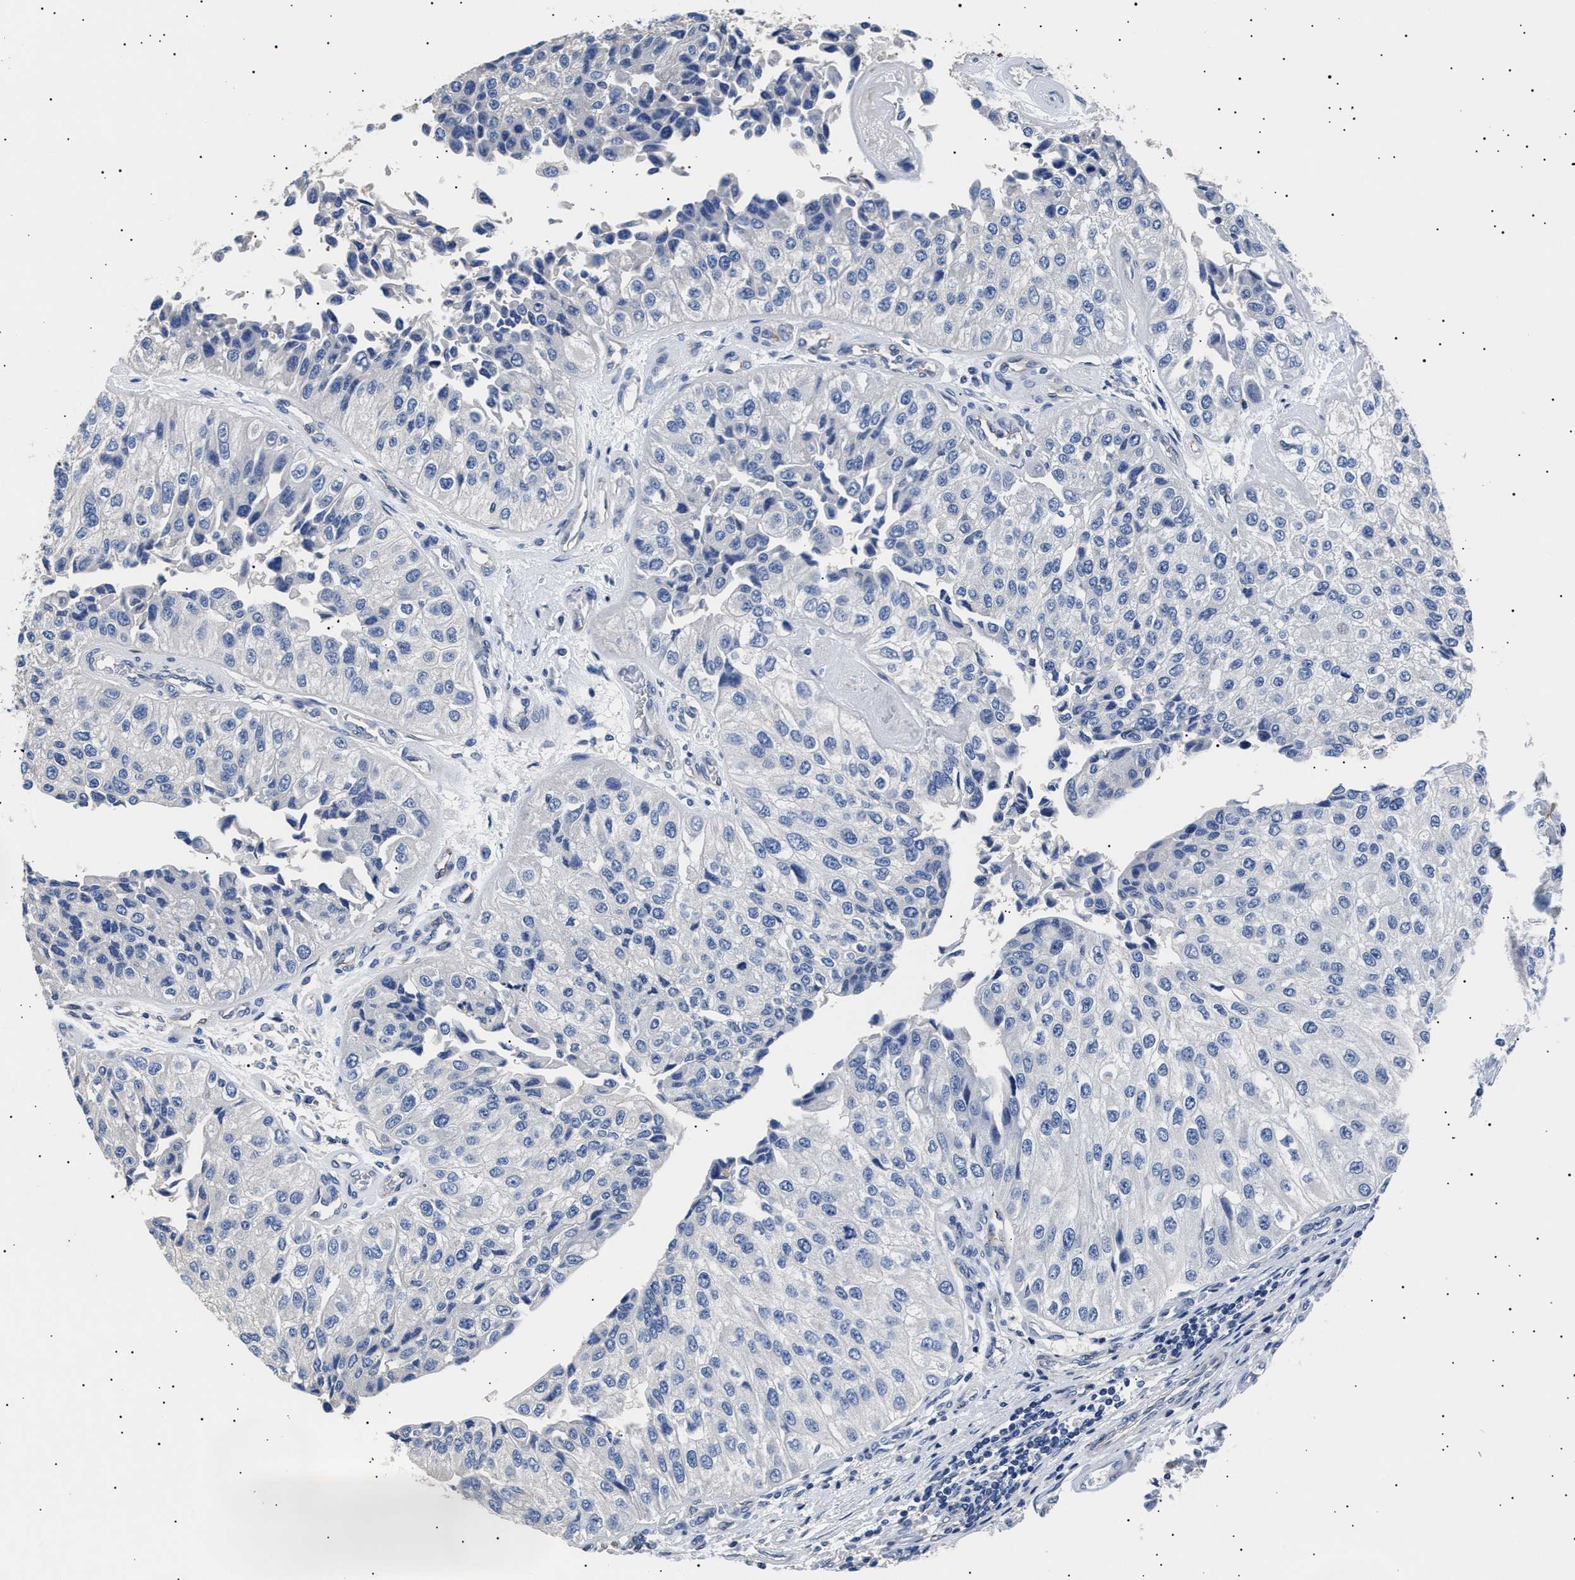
{"staining": {"intensity": "negative", "quantity": "none", "location": "none"}, "tissue": "urothelial cancer", "cell_type": "Tumor cells", "image_type": "cancer", "snomed": [{"axis": "morphology", "description": "Urothelial carcinoma, High grade"}, {"axis": "topography", "description": "Kidney"}, {"axis": "topography", "description": "Urinary bladder"}], "caption": "A micrograph of human urothelial carcinoma (high-grade) is negative for staining in tumor cells.", "gene": "HEMGN", "patient": {"sex": "male", "age": 77}}